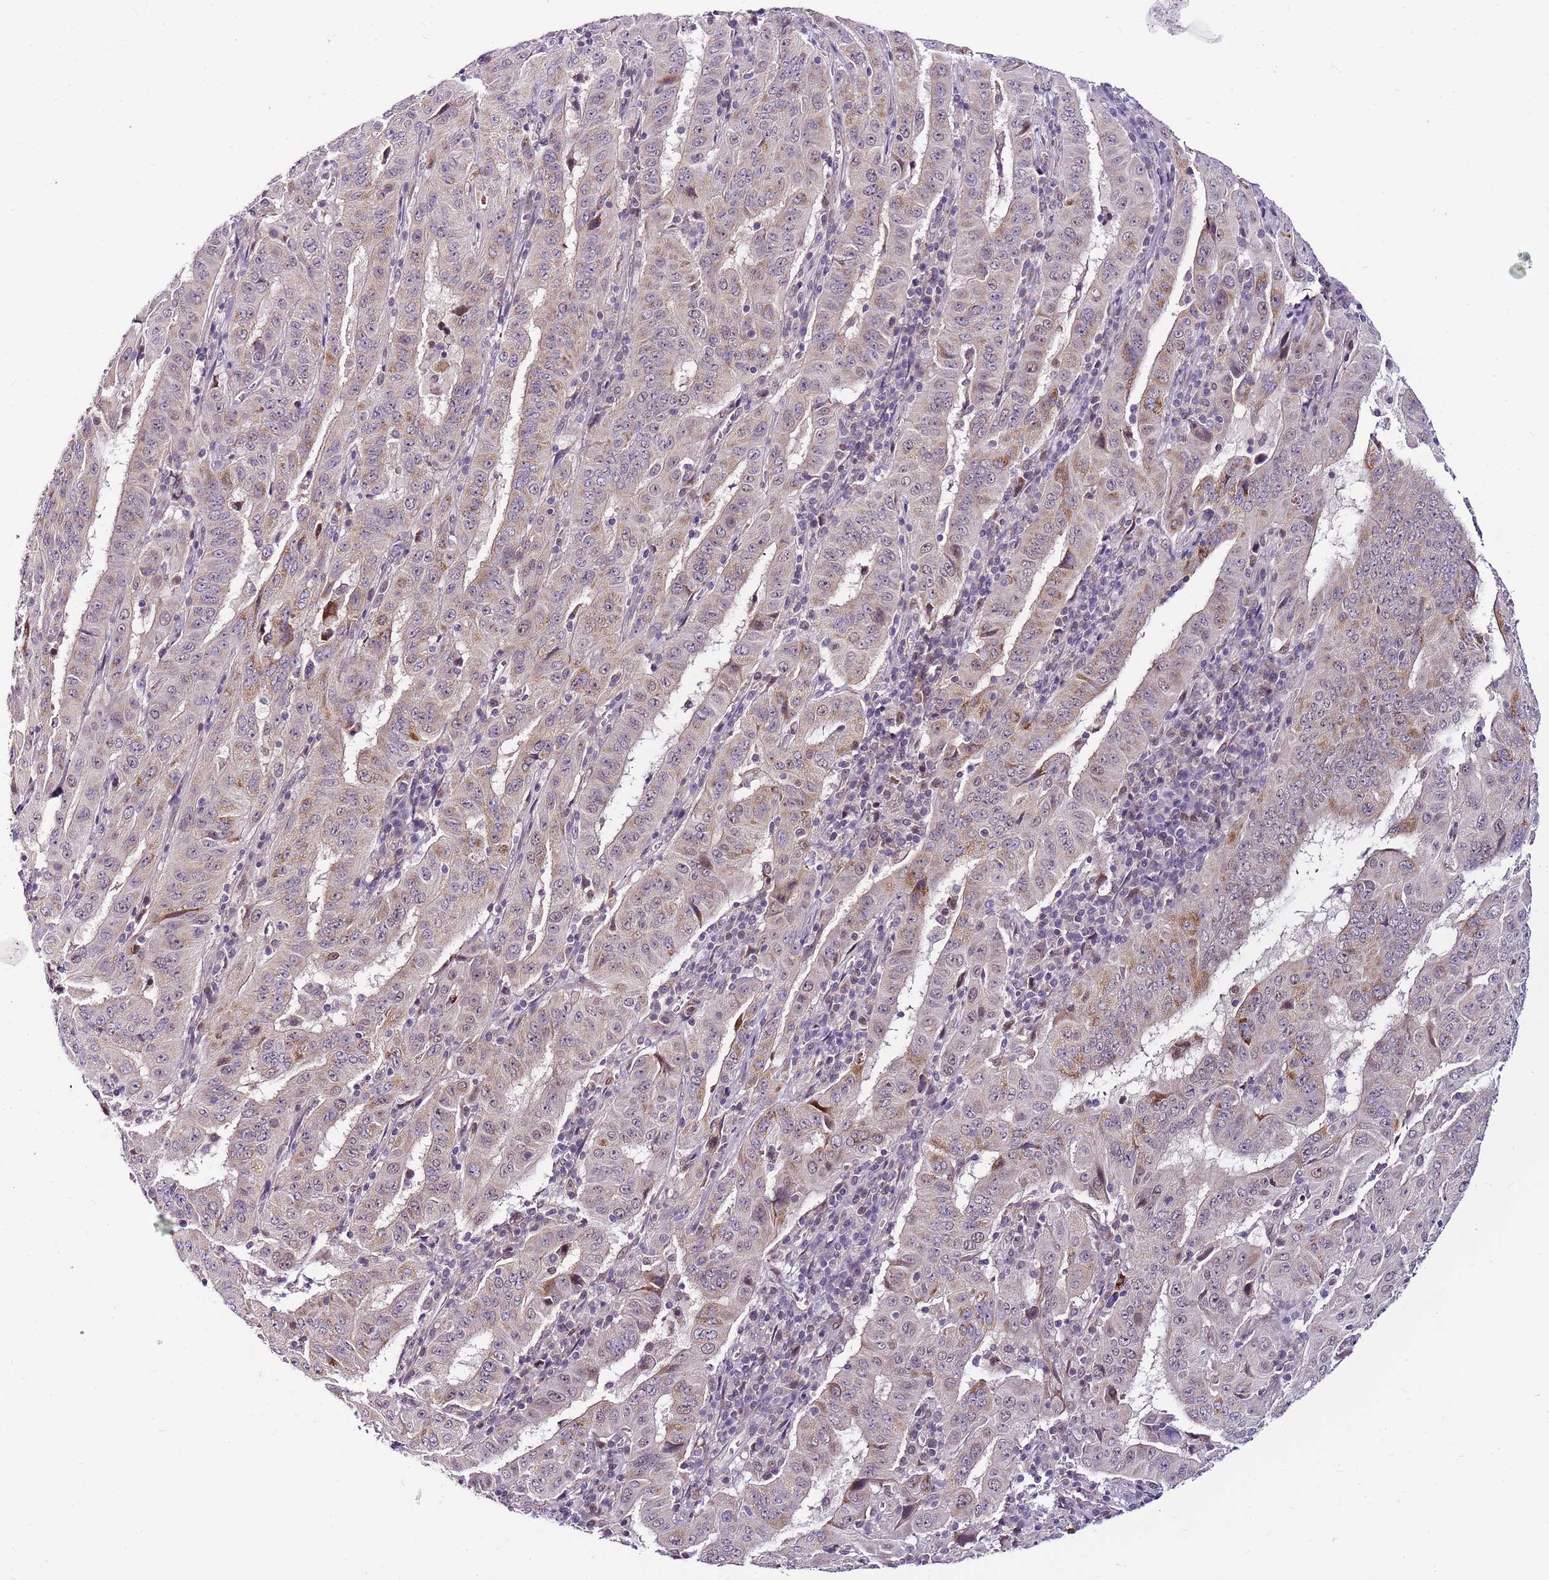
{"staining": {"intensity": "weak", "quantity": "25%-75%", "location": "cytoplasmic/membranous"}, "tissue": "pancreatic cancer", "cell_type": "Tumor cells", "image_type": "cancer", "snomed": [{"axis": "morphology", "description": "Adenocarcinoma, NOS"}, {"axis": "topography", "description": "Pancreas"}], "caption": "This micrograph displays immunohistochemistry (IHC) staining of human pancreatic adenocarcinoma, with low weak cytoplasmic/membranous positivity in approximately 25%-75% of tumor cells.", "gene": "POLE3", "patient": {"sex": "male", "age": 63}}